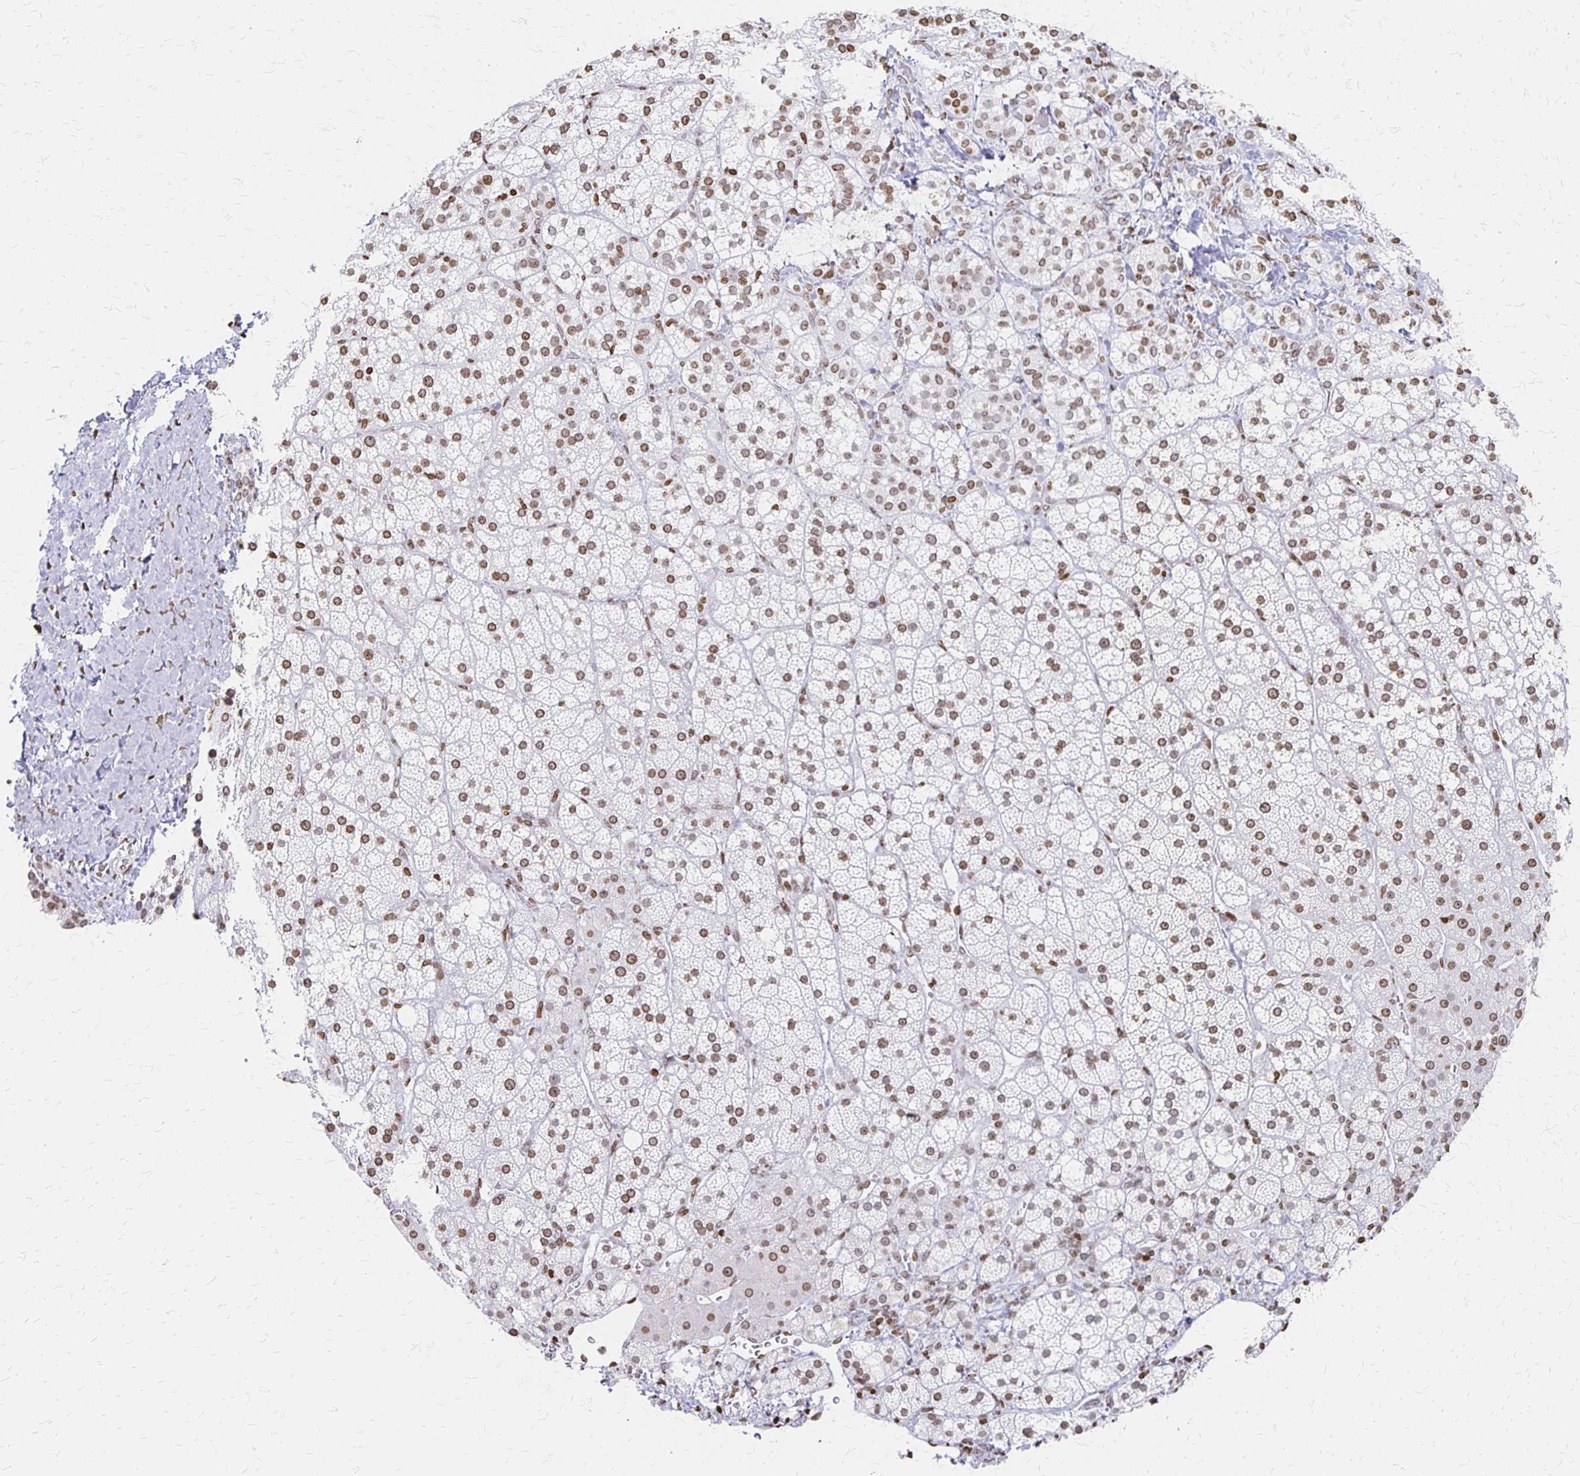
{"staining": {"intensity": "weak", "quantity": ">75%", "location": "nuclear"}, "tissue": "adrenal gland", "cell_type": "Glandular cells", "image_type": "normal", "snomed": [{"axis": "morphology", "description": "Normal tissue, NOS"}, {"axis": "topography", "description": "Adrenal gland"}], "caption": "This micrograph shows benign adrenal gland stained with immunohistochemistry to label a protein in brown. The nuclear of glandular cells show weak positivity for the protein. Nuclei are counter-stained blue.", "gene": "ZNF280C", "patient": {"sex": "male", "age": 53}}